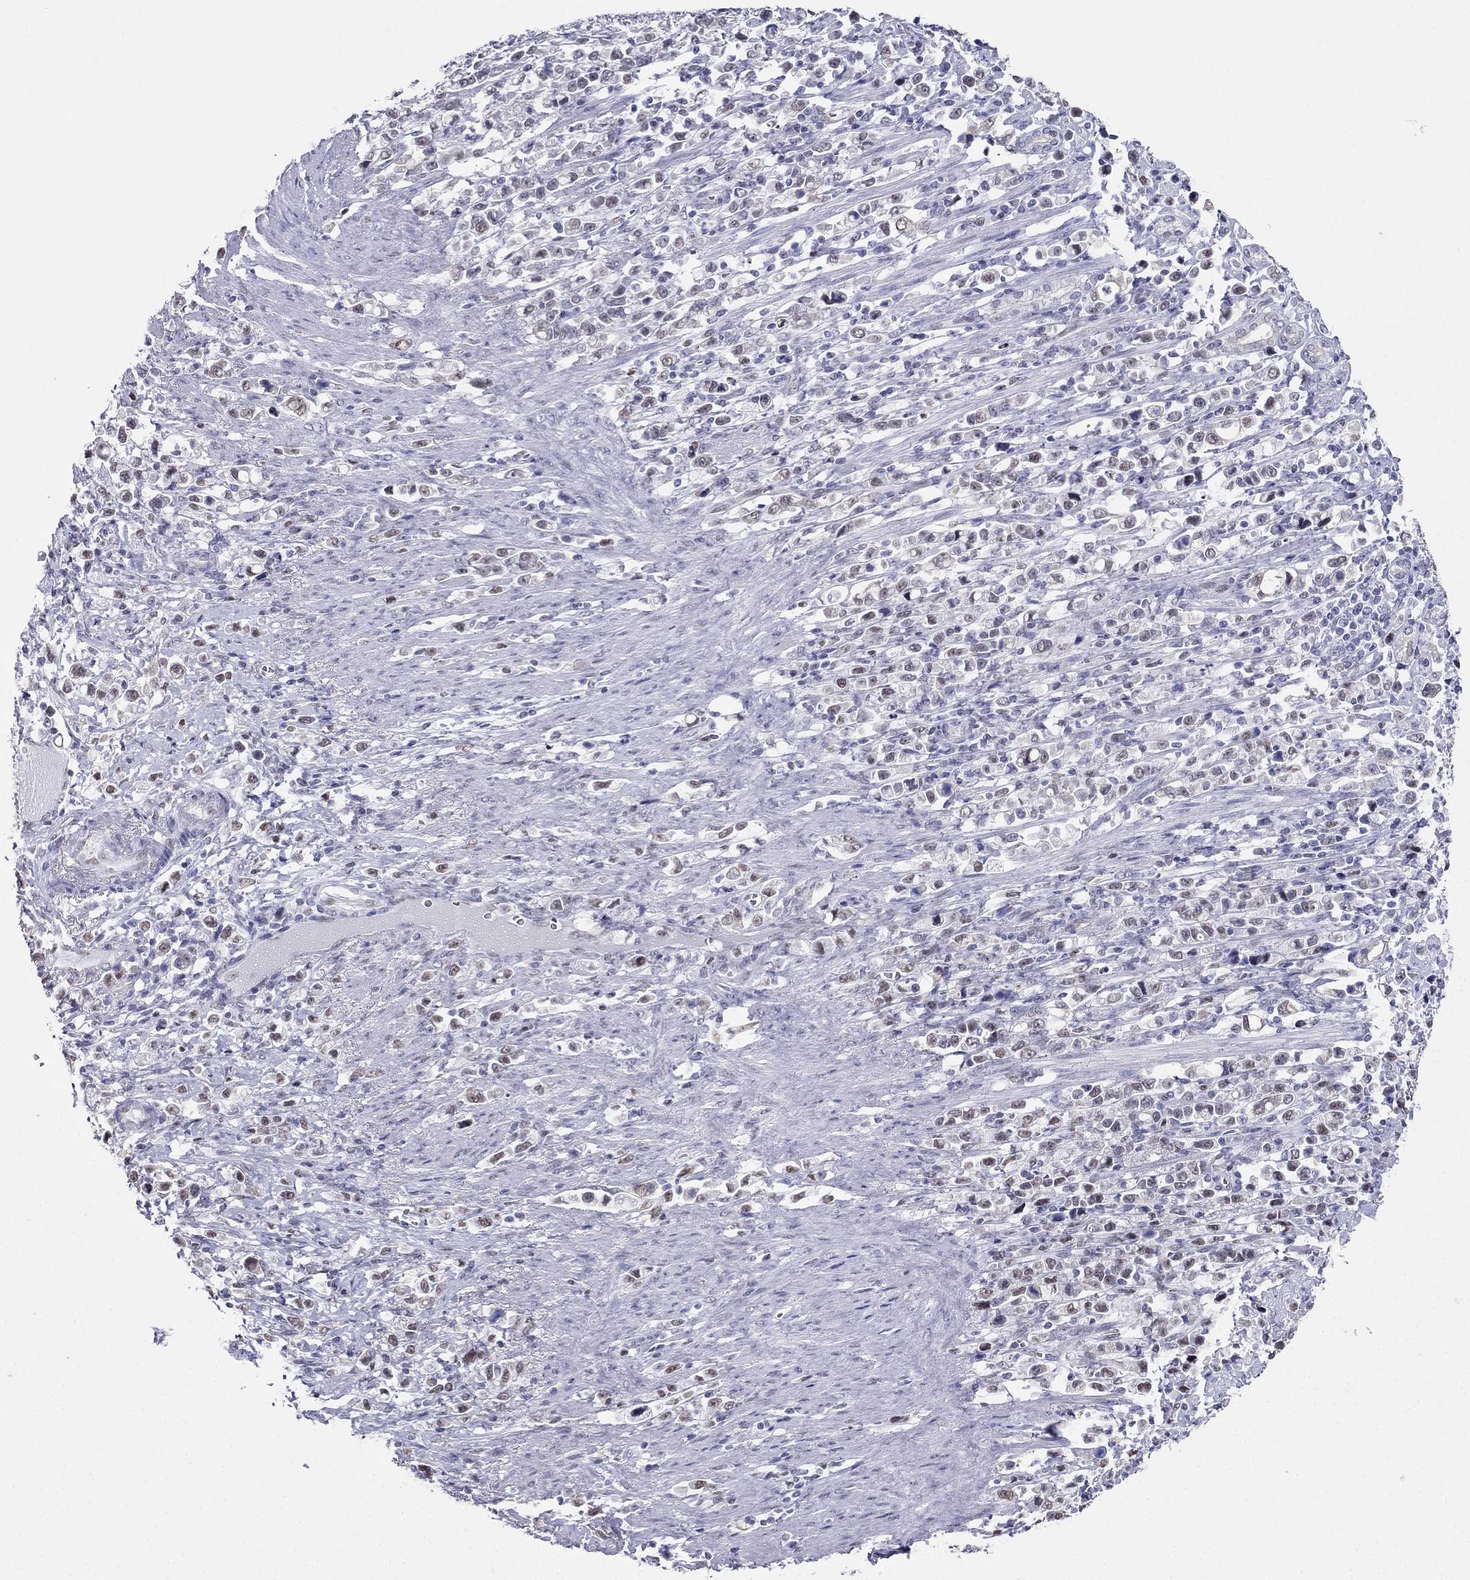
{"staining": {"intensity": "weak", "quantity": "<25%", "location": "nuclear"}, "tissue": "stomach cancer", "cell_type": "Tumor cells", "image_type": "cancer", "snomed": [{"axis": "morphology", "description": "Adenocarcinoma, NOS"}, {"axis": "topography", "description": "Stomach"}], "caption": "DAB immunohistochemical staining of adenocarcinoma (stomach) displays no significant expression in tumor cells. (Brightfield microscopy of DAB (3,3'-diaminobenzidine) immunohistochemistry at high magnification).", "gene": "PPM1G", "patient": {"sex": "male", "age": 63}}